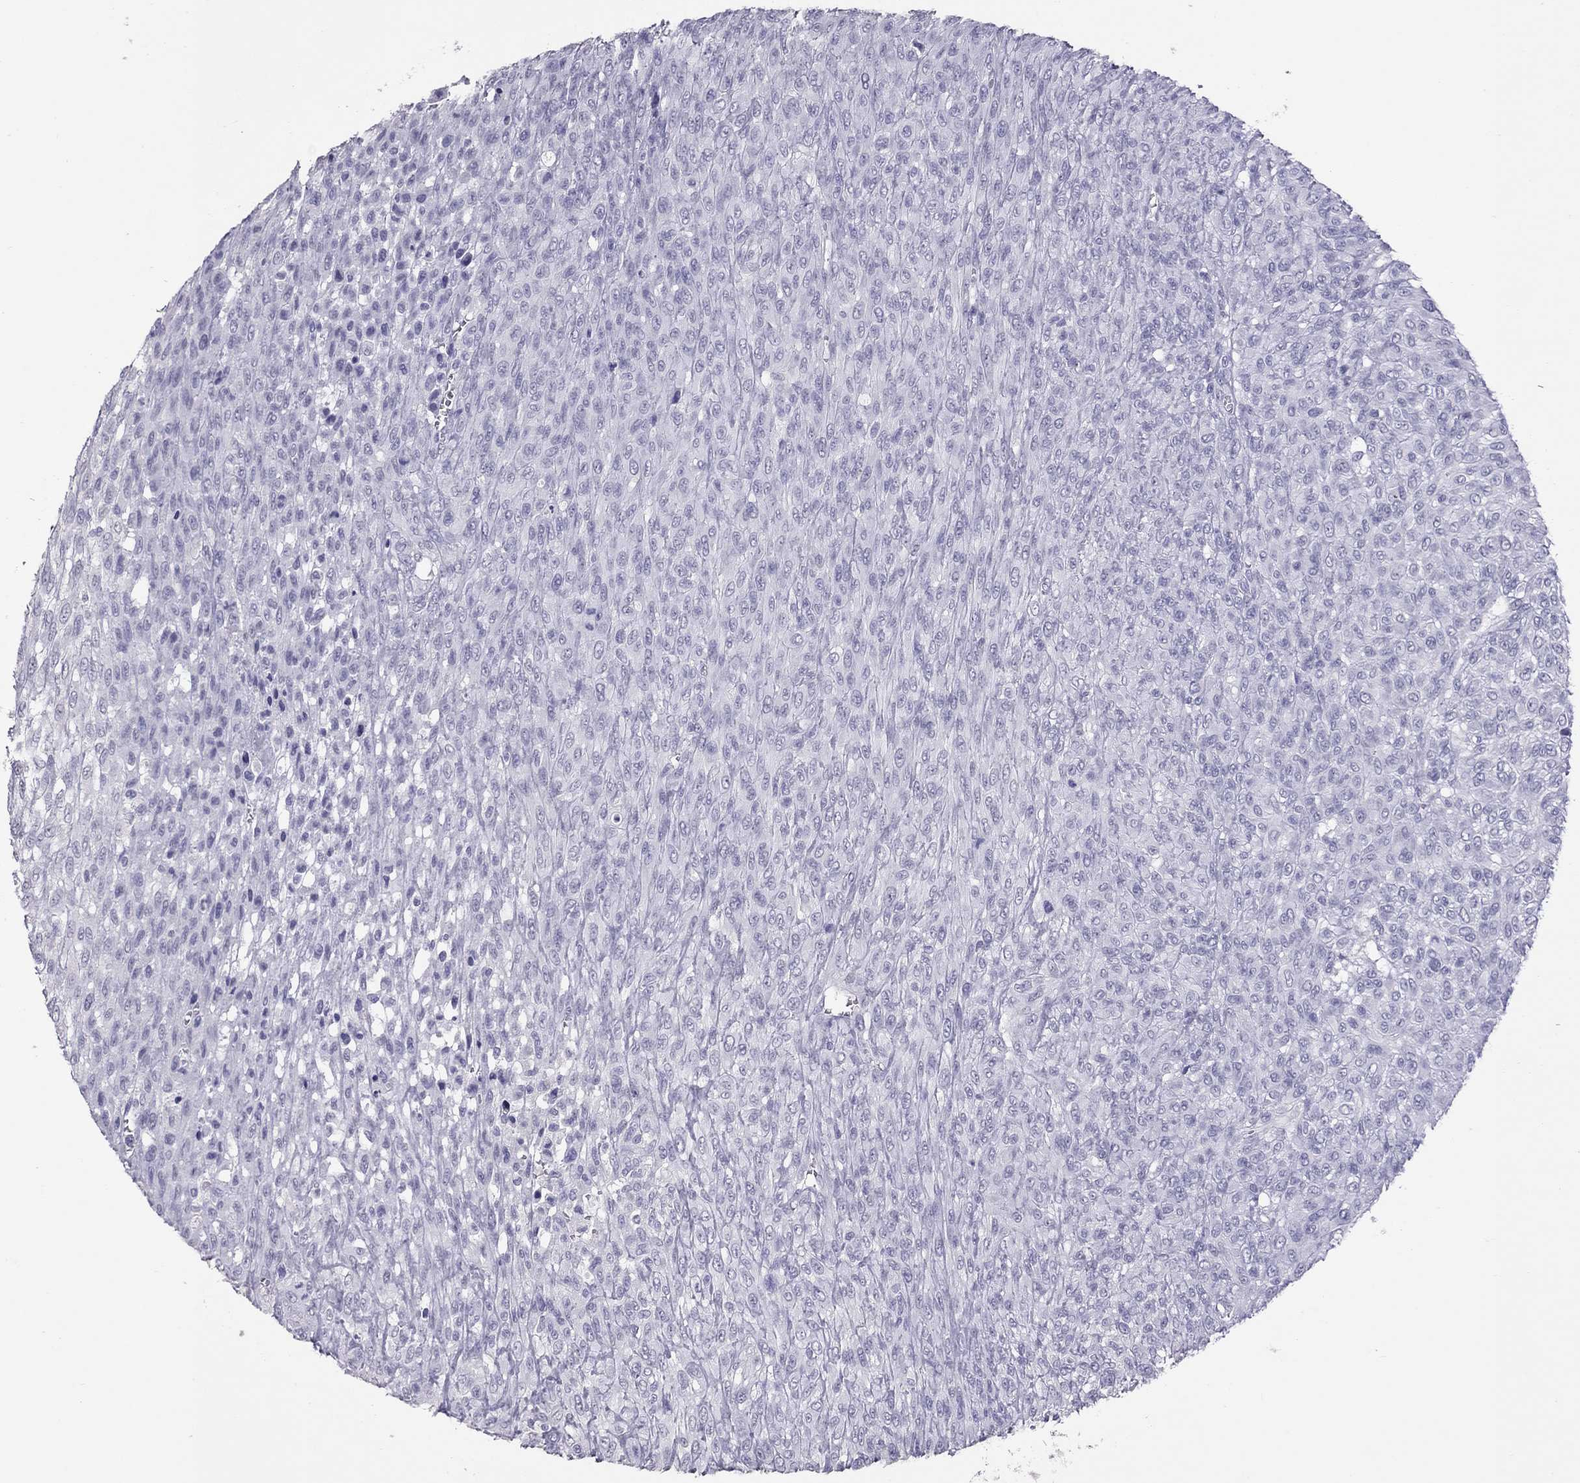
{"staining": {"intensity": "negative", "quantity": "none", "location": "none"}, "tissue": "renal cancer", "cell_type": "Tumor cells", "image_type": "cancer", "snomed": [{"axis": "morphology", "description": "Adenocarcinoma, NOS"}, {"axis": "topography", "description": "Kidney"}], "caption": "High power microscopy photomicrograph of an IHC histopathology image of renal cancer (adenocarcinoma), revealing no significant positivity in tumor cells. (Brightfield microscopy of DAB immunohistochemistry (IHC) at high magnification).", "gene": "PSMB11", "patient": {"sex": "male", "age": 58}}